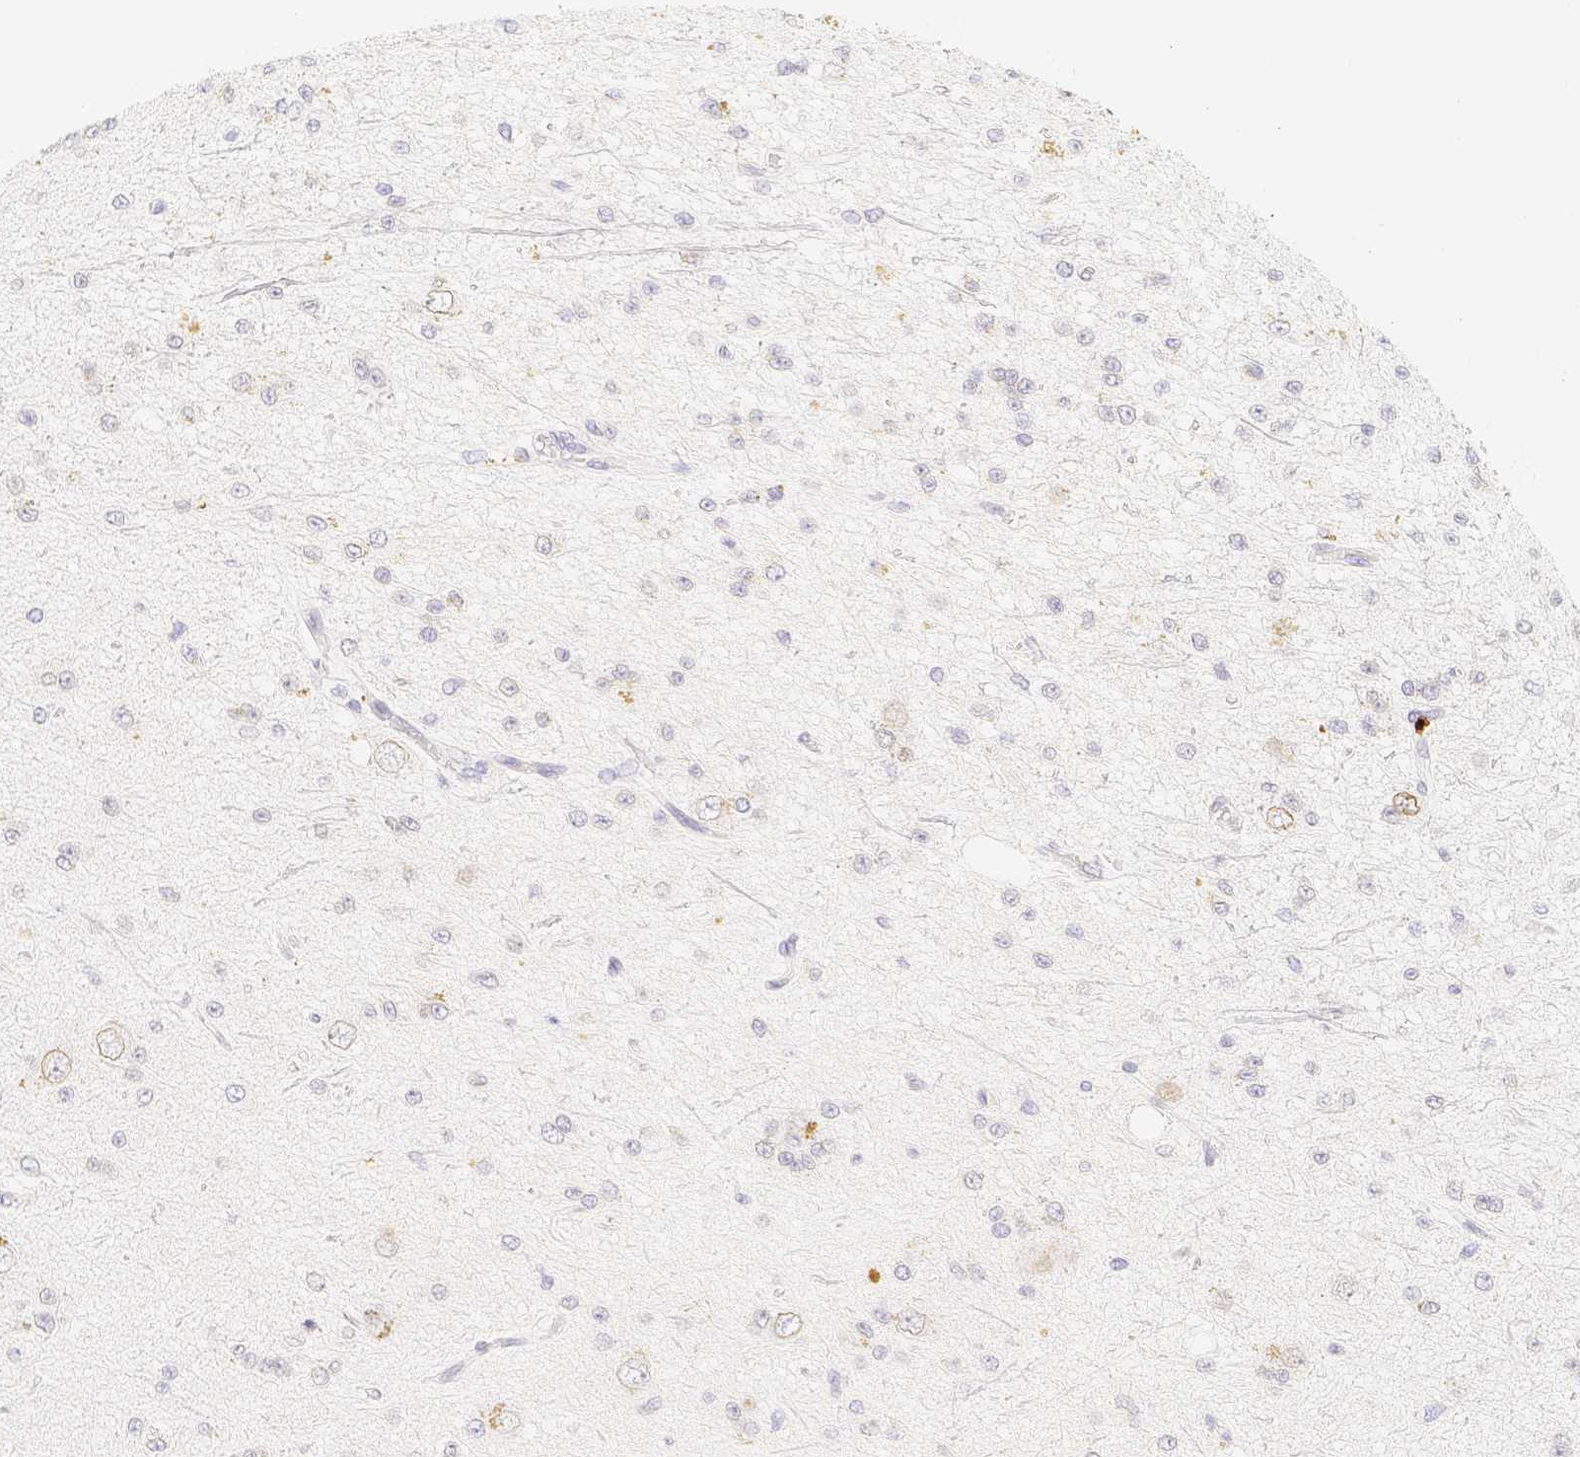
{"staining": {"intensity": "negative", "quantity": "none", "location": "none"}, "tissue": "glioma", "cell_type": "Tumor cells", "image_type": "cancer", "snomed": [{"axis": "morphology", "description": "Glioma, malignant, Low grade"}, {"axis": "topography", "description": "Brain"}], "caption": "Photomicrograph shows no significant protein expression in tumor cells of malignant glioma (low-grade).", "gene": "PADI4", "patient": {"sex": "male", "age": 38}}